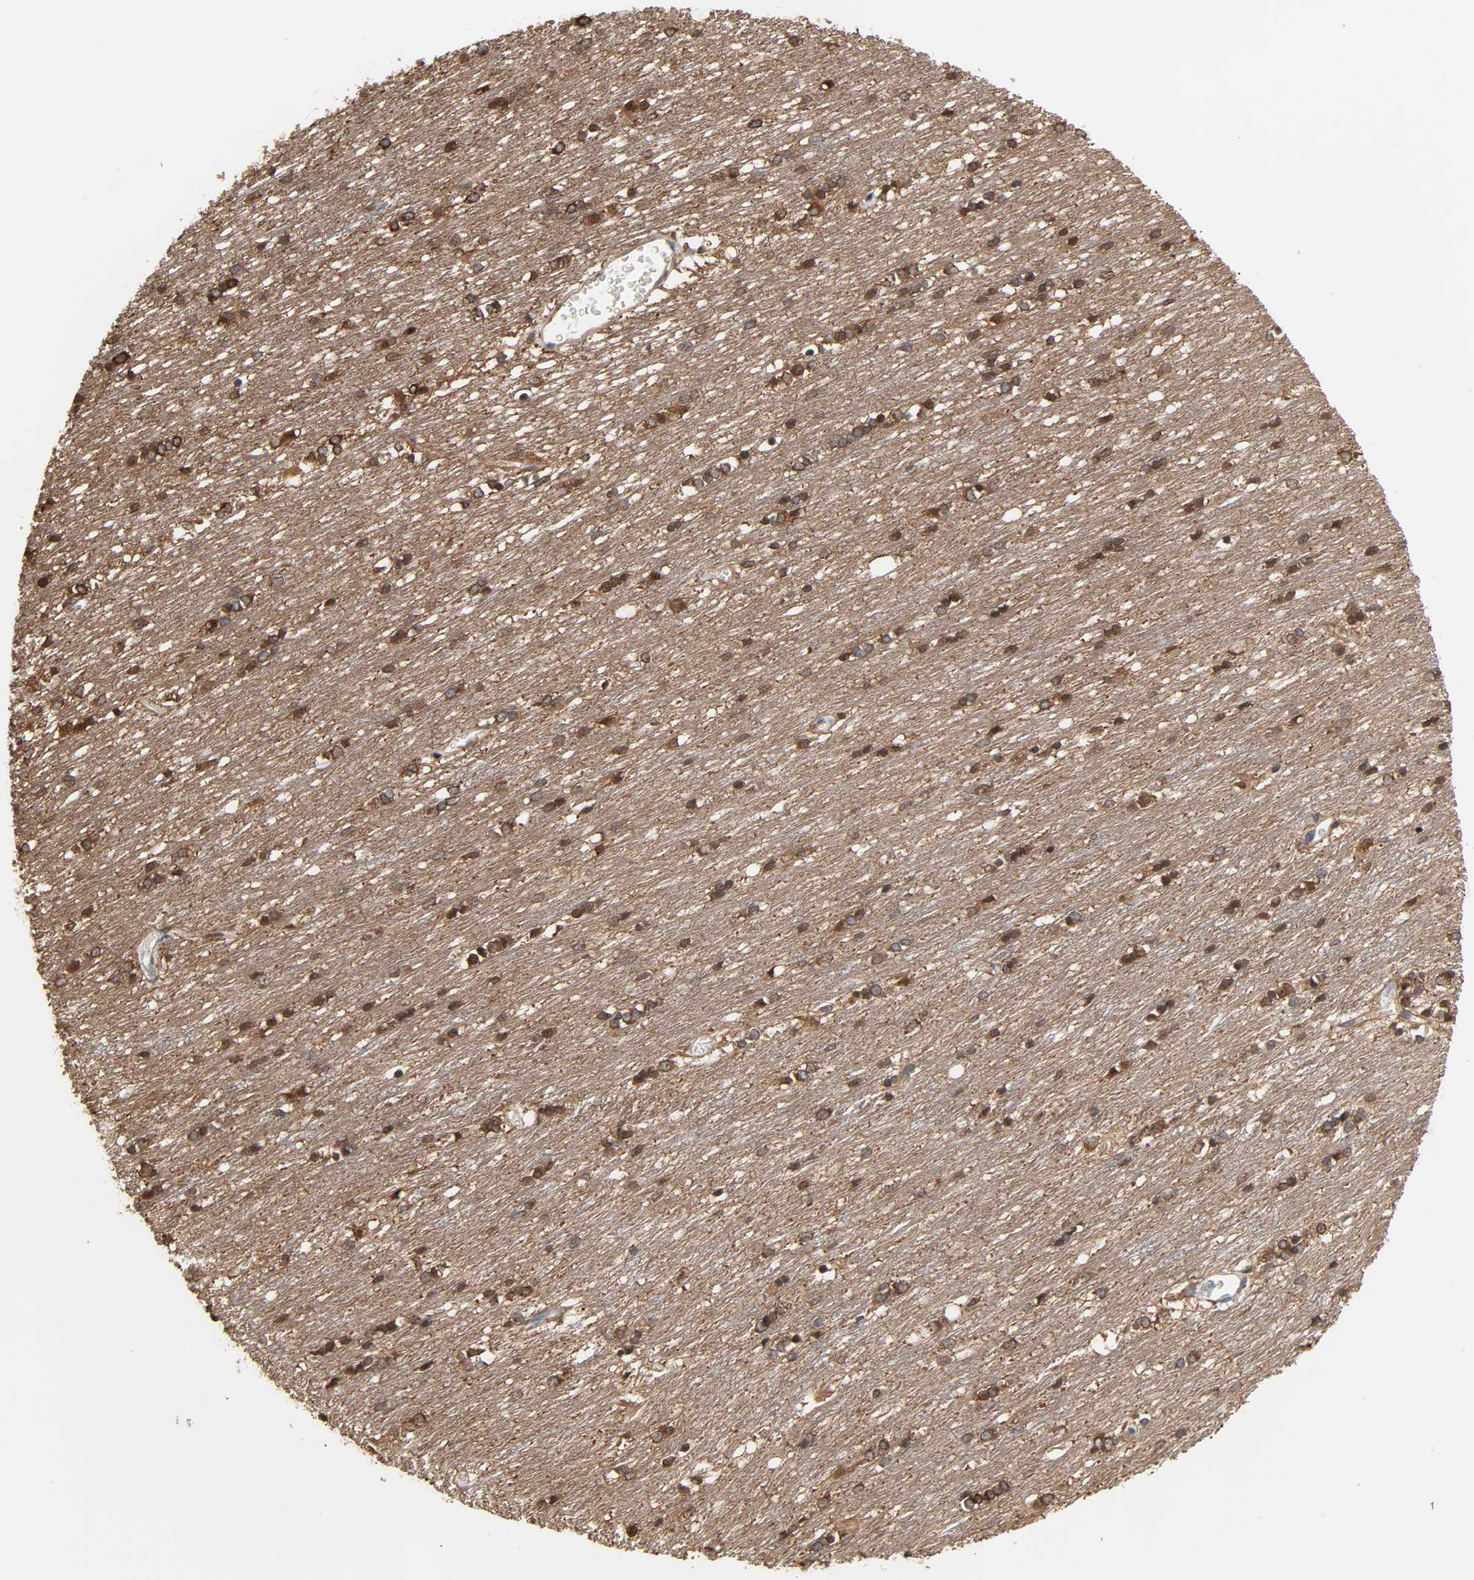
{"staining": {"intensity": "strong", "quantity": ">75%", "location": "cytoplasmic/membranous,nuclear"}, "tissue": "caudate", "cell_type": "Glial cells", "image_type": "normal", "snomed": [{"axis": "morphology", "description": "Normal tissue, NOS"}, {"axis": "topography", "description": "Lateral ventricle wall"}], "caption": "About >75% of glial cells in normal human caudate display strong cytoplasmic/membranous,nuclear protein expression as visualized by brown immunohistochemical staining.", "gene": "DDX10", "patient": {"sex": "female", "age": 19}}